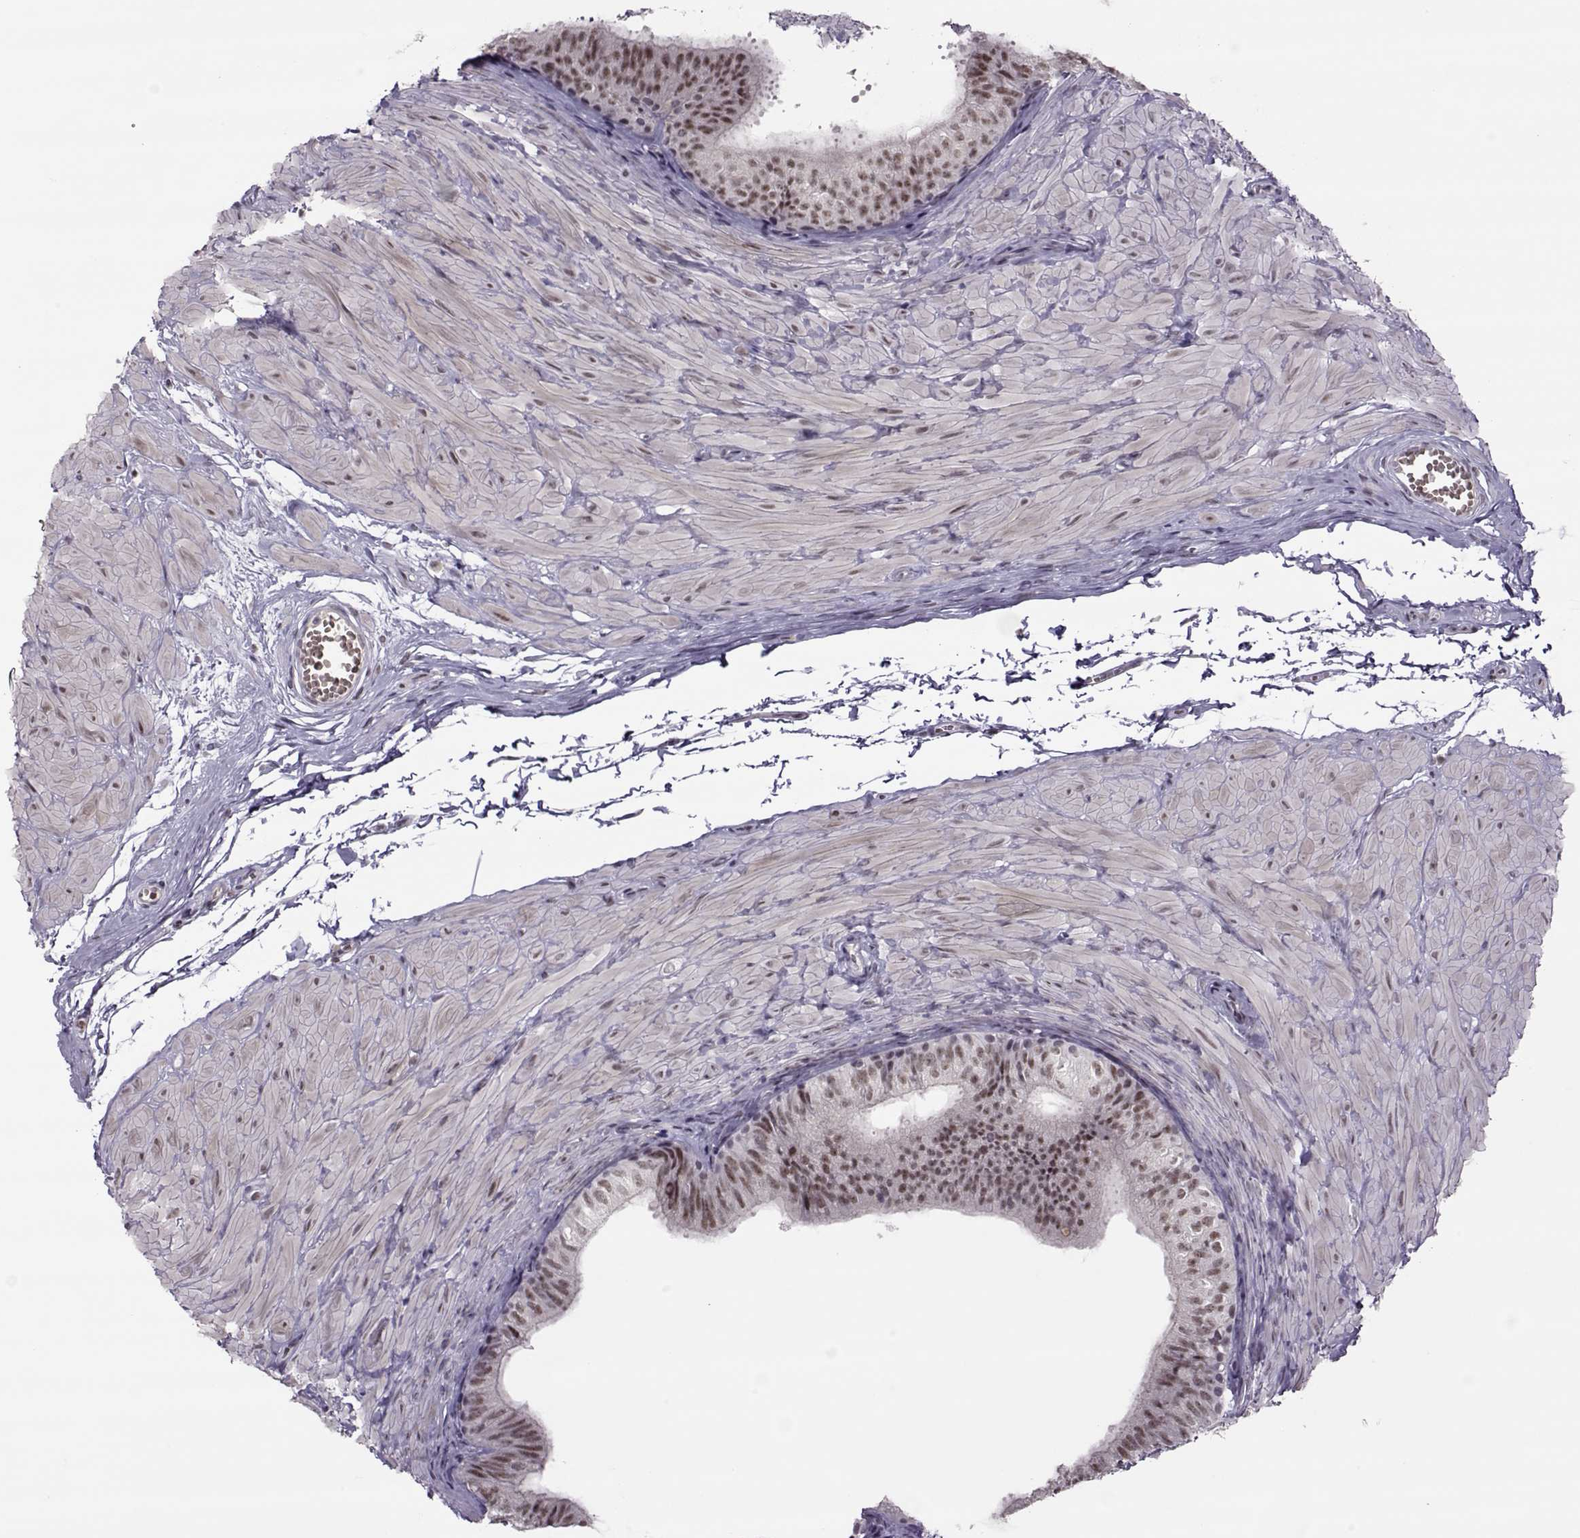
{"staining": {"intensity": "moderate", "quantity": "25%-75%", "location": "nuclear"}, "tissue": "epididymis", "cell_type": "Glandular cells", "image_type": "normal", "snomed": [{"axis": "morphology", "description": "Normal tissue, NOS"}, {"axis": "topography", "description": "Epididymis"}, {"axis": "topography", "description": "Vas deferens"}], "caption": "DAB immunohistochemical staining of normal human epididymis demonstrates moderate nuclear protein positivity in about 25%-75% of glandular cells. (brown staining indicates protein expression, while blue staining denotes nuclei).", "gene": "LIN28A", "patient": {"sex": "male", "age": 23}}